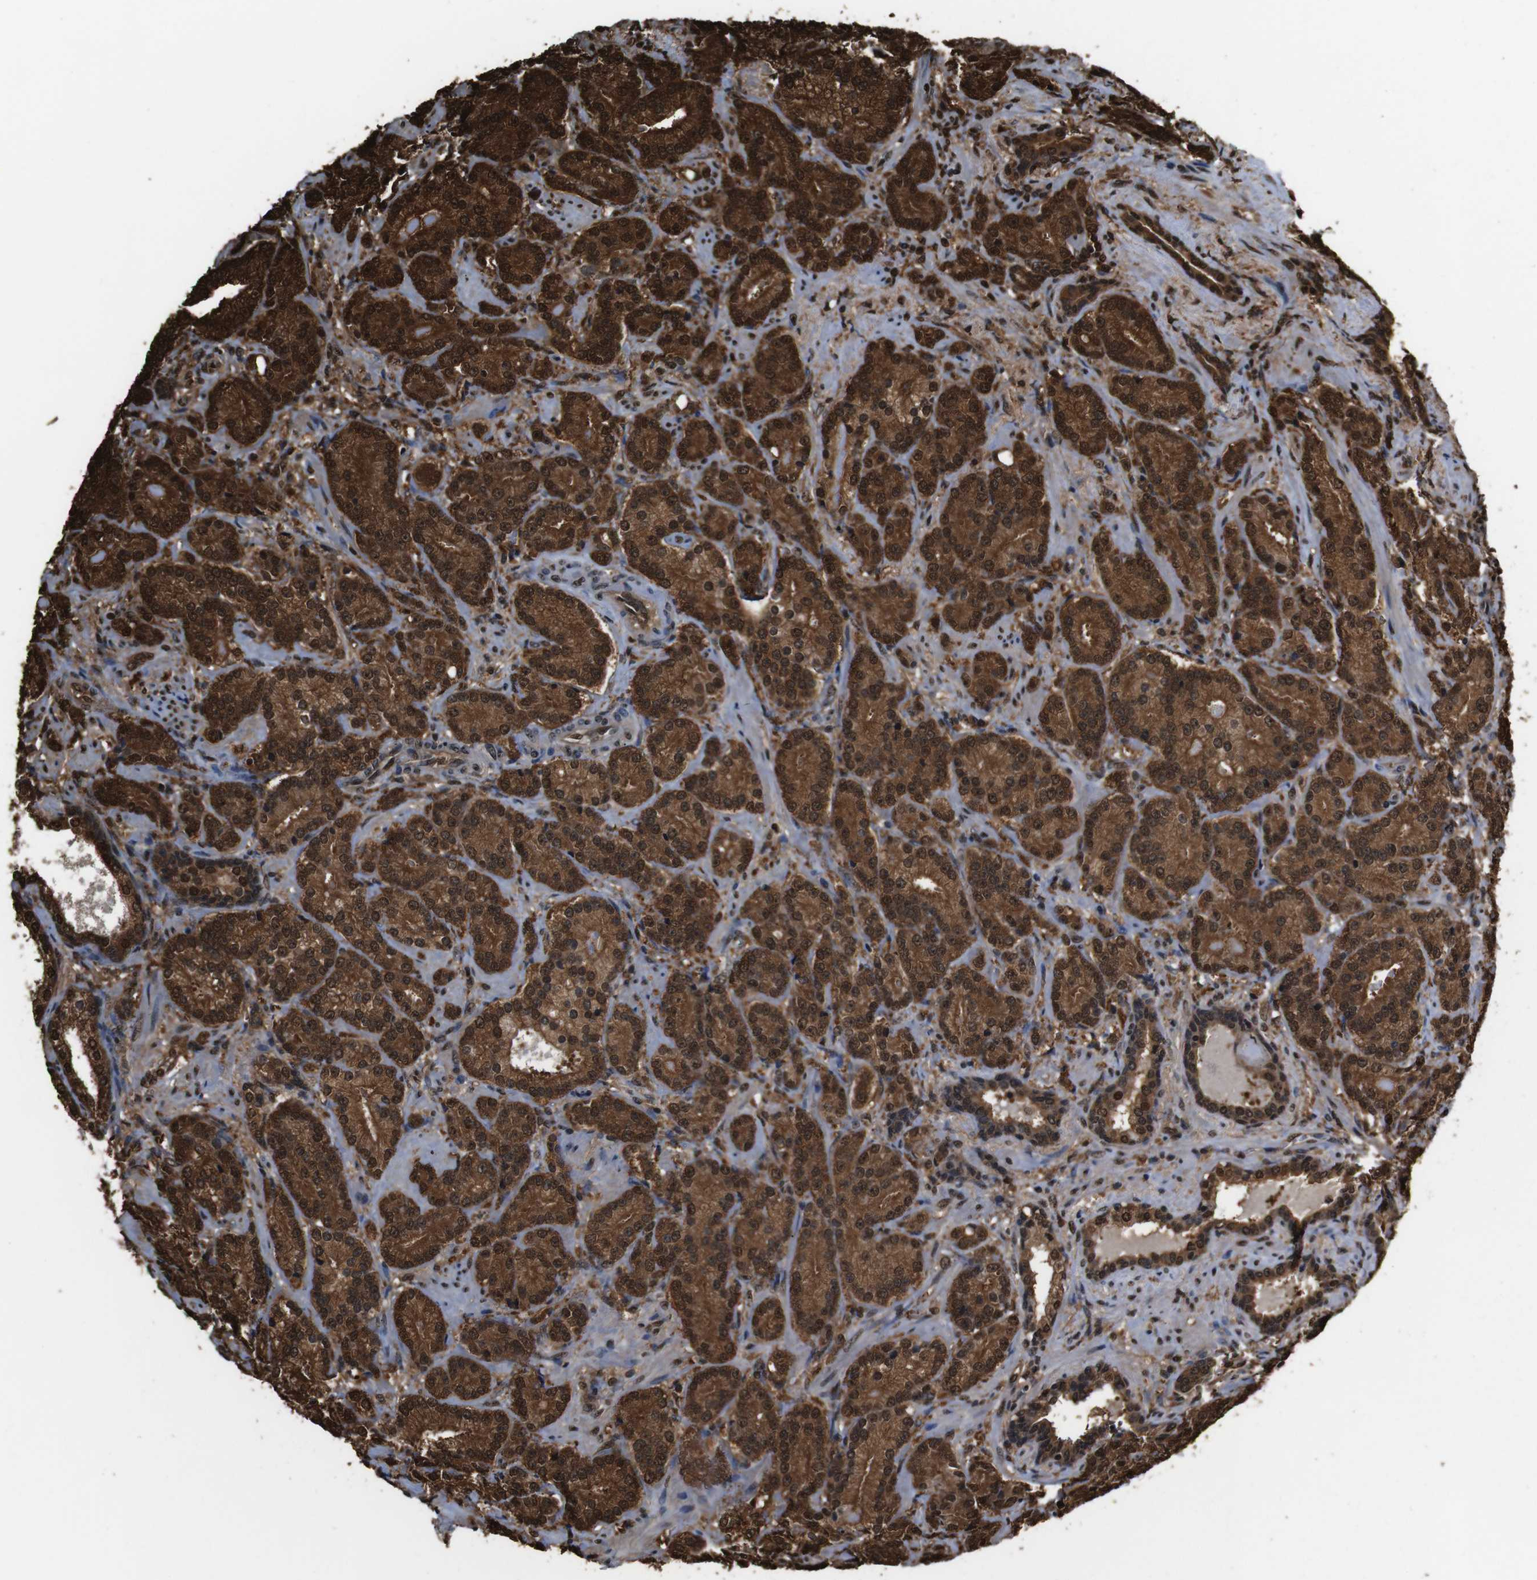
{"staining": {"intensity": "strong", "quantity": ">75%", "location": "cytoplasmic/membranous,nuclear"}, "tissue": "prostate cancer", "cell_type": "Tumor cells", "image_type": "cancer", "snomed": [{"axis": "morphology", "description": "Adenocarcinoma, High grade"}, {"axis": "topography", "description": "Prostate"}], "caption": "Immunohistochemical staining of human prostate cancer shows strong cytoplasmic/membranous and nuclear protein expression in approximately >75% of tumor cells.", "gene": "VCP", "patient": {"sex": "male", "age": 61}}